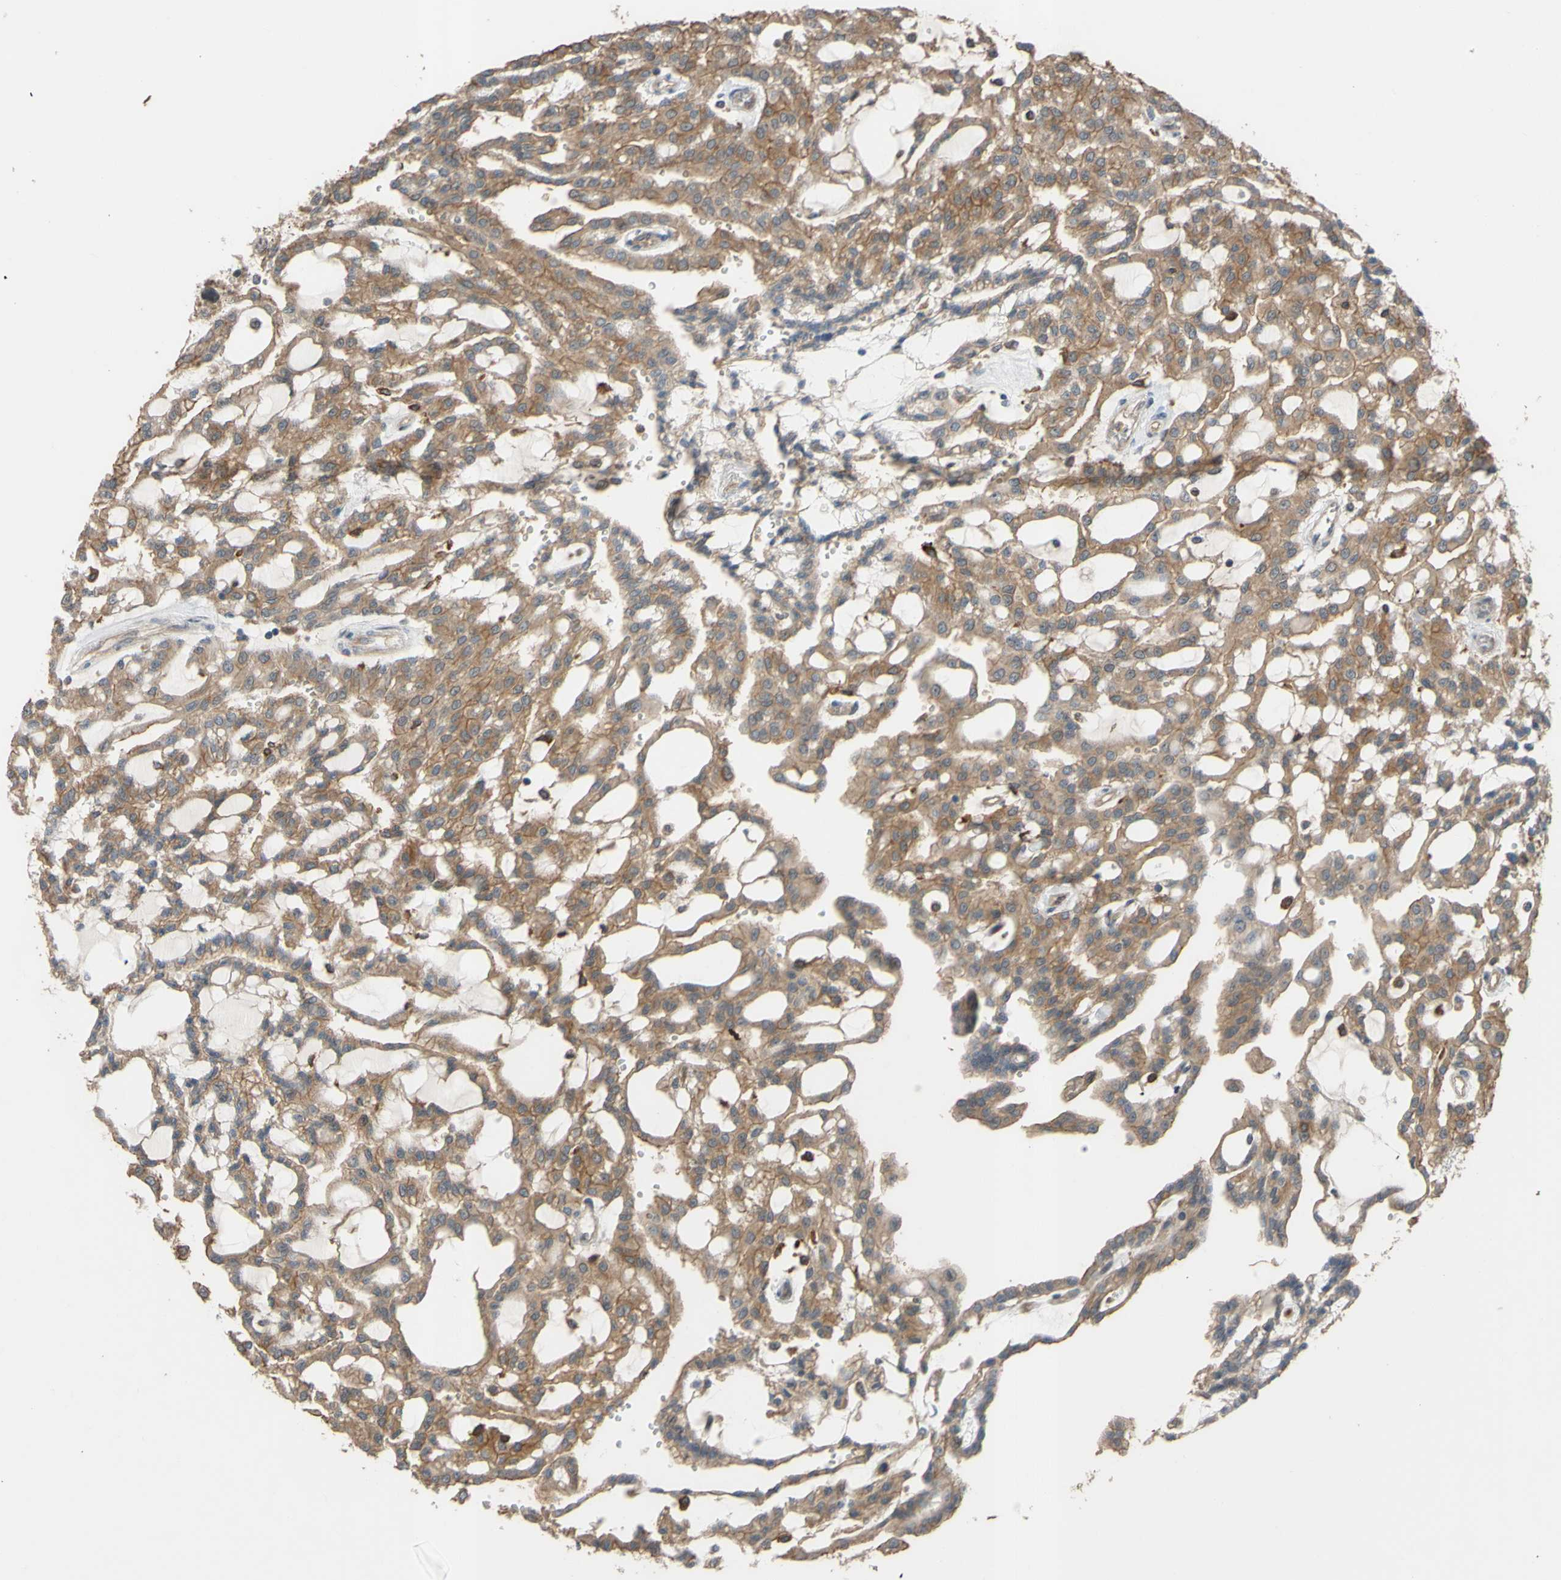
{"staining": {"intensity": "moderate", "quantity": ">75%", "location": "cytoplasmic/membranous"}, "tissue": "renal cancer", "cell_type": "Tumor cells", "image_type": "cancer", "snomed": [{"axis": "morphology", "description": "Adenocarcinoma, NOS"}, {"axis": "topography", "description": "Kidney"}], "caption": "Adenocarcinoma (renal) was stained to show a protein in brown. There is medium levels of moderate cytoplasmic/membranous staining in approximately >75% of tumor cells. (DAB (3,3'-diaminobenzidine) IHC with brightfield microscopy, high magnification).", "gene": "SHROOM4", "patient": {"sex": "male", "age": 63}}